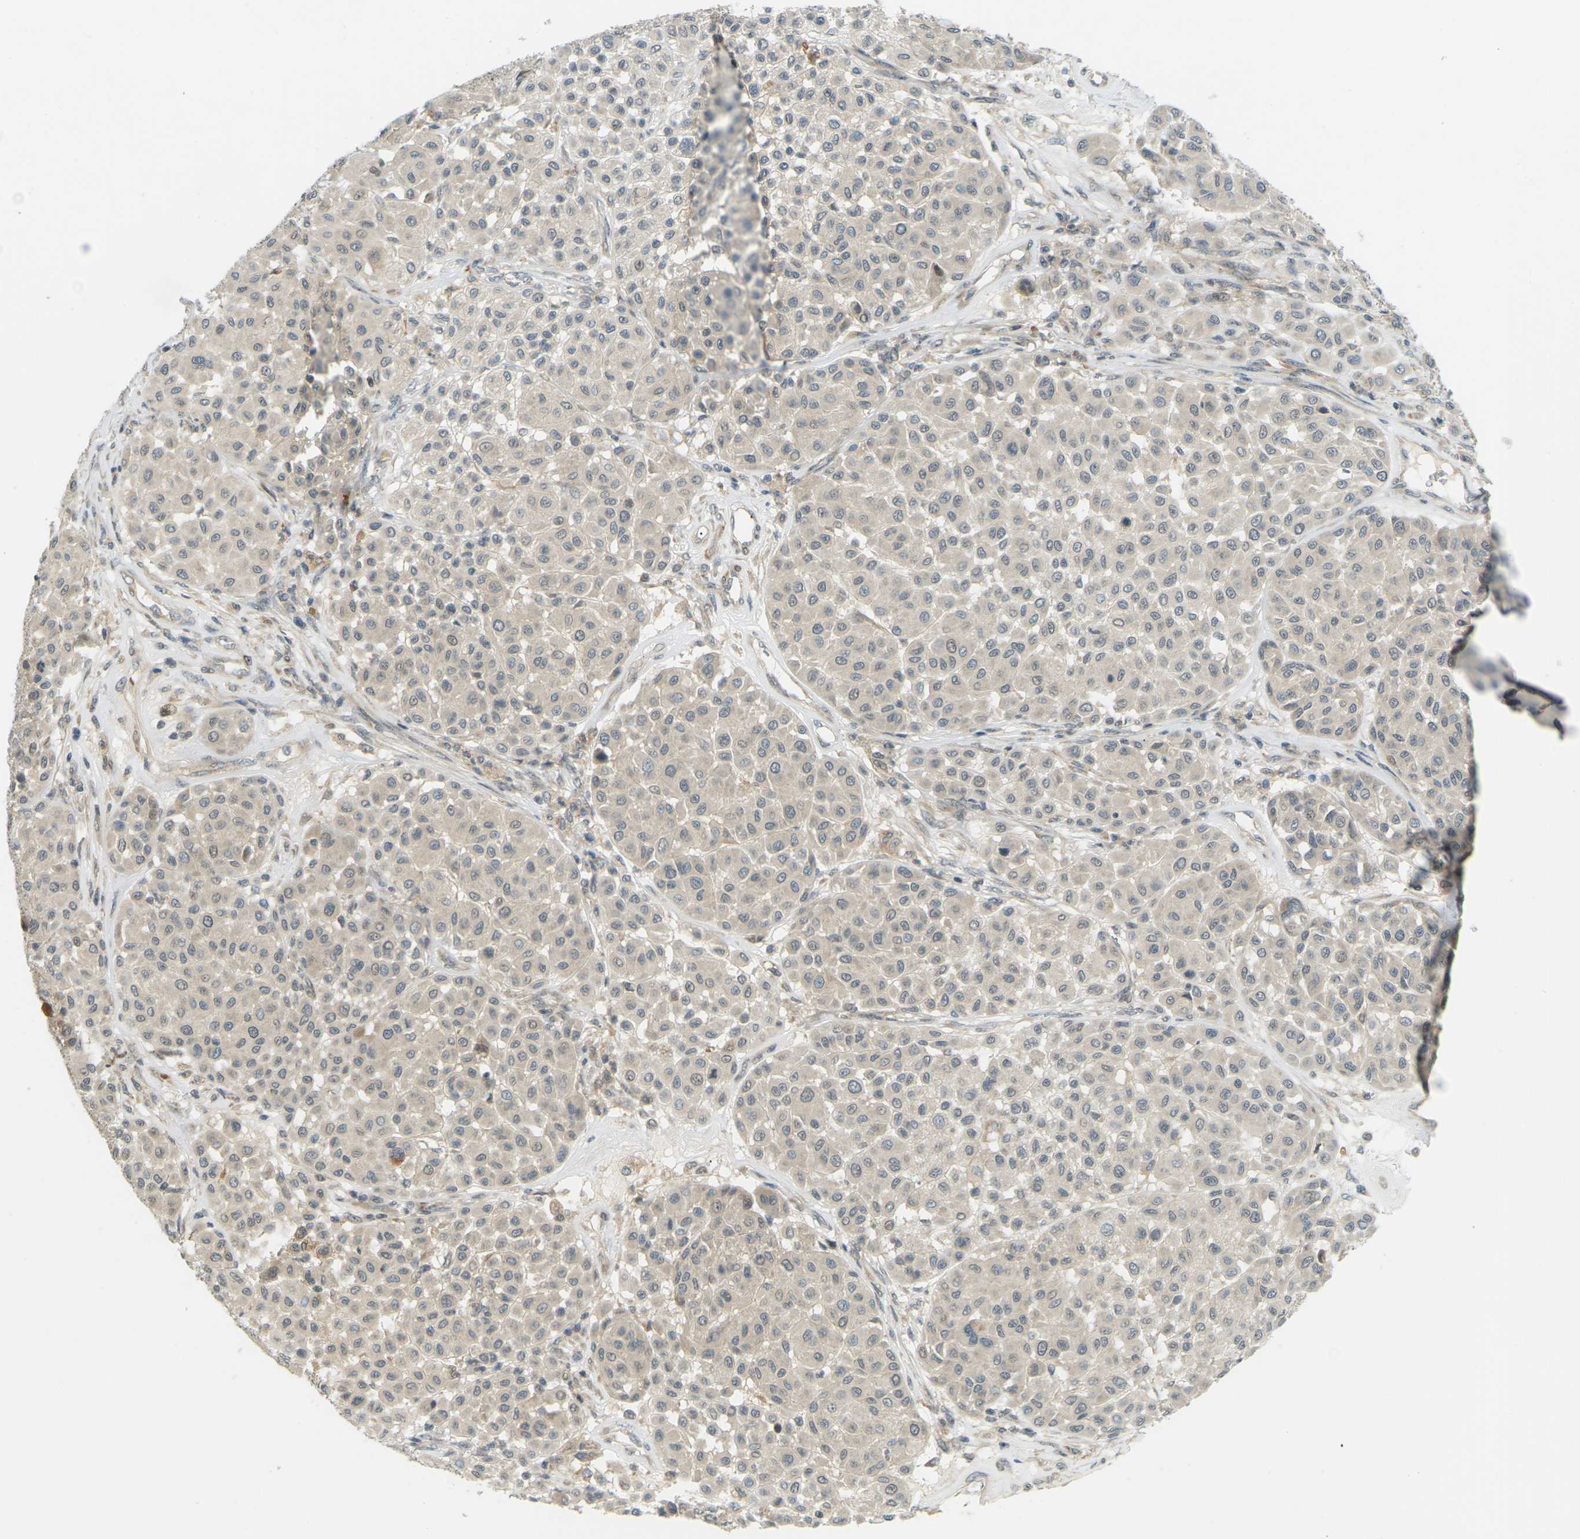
{"staining": {"intensity": "weak", "quantity": ">75%", "location": "cytoplasmic/membranous"}, "tissue": "melanoma", "cell_type": "Tumor cells", "image_type": "cancer", "snomed": [{"axis": "morphology", "description": "Malignant melanoma, Metastatic site"}, {"axis": "topography", "description": "Soft tissue"}], "caption": "DAB immunohistochemical staining of human melanoma demonstrates weak cytoplasmic/membranous protein staining in about >75% of tumor cells. The protein of interest is shown in brown color, while the nuclei are stained blue.", "gene": "SOCS6", "patient": {"sex": "male", "age": 41}}